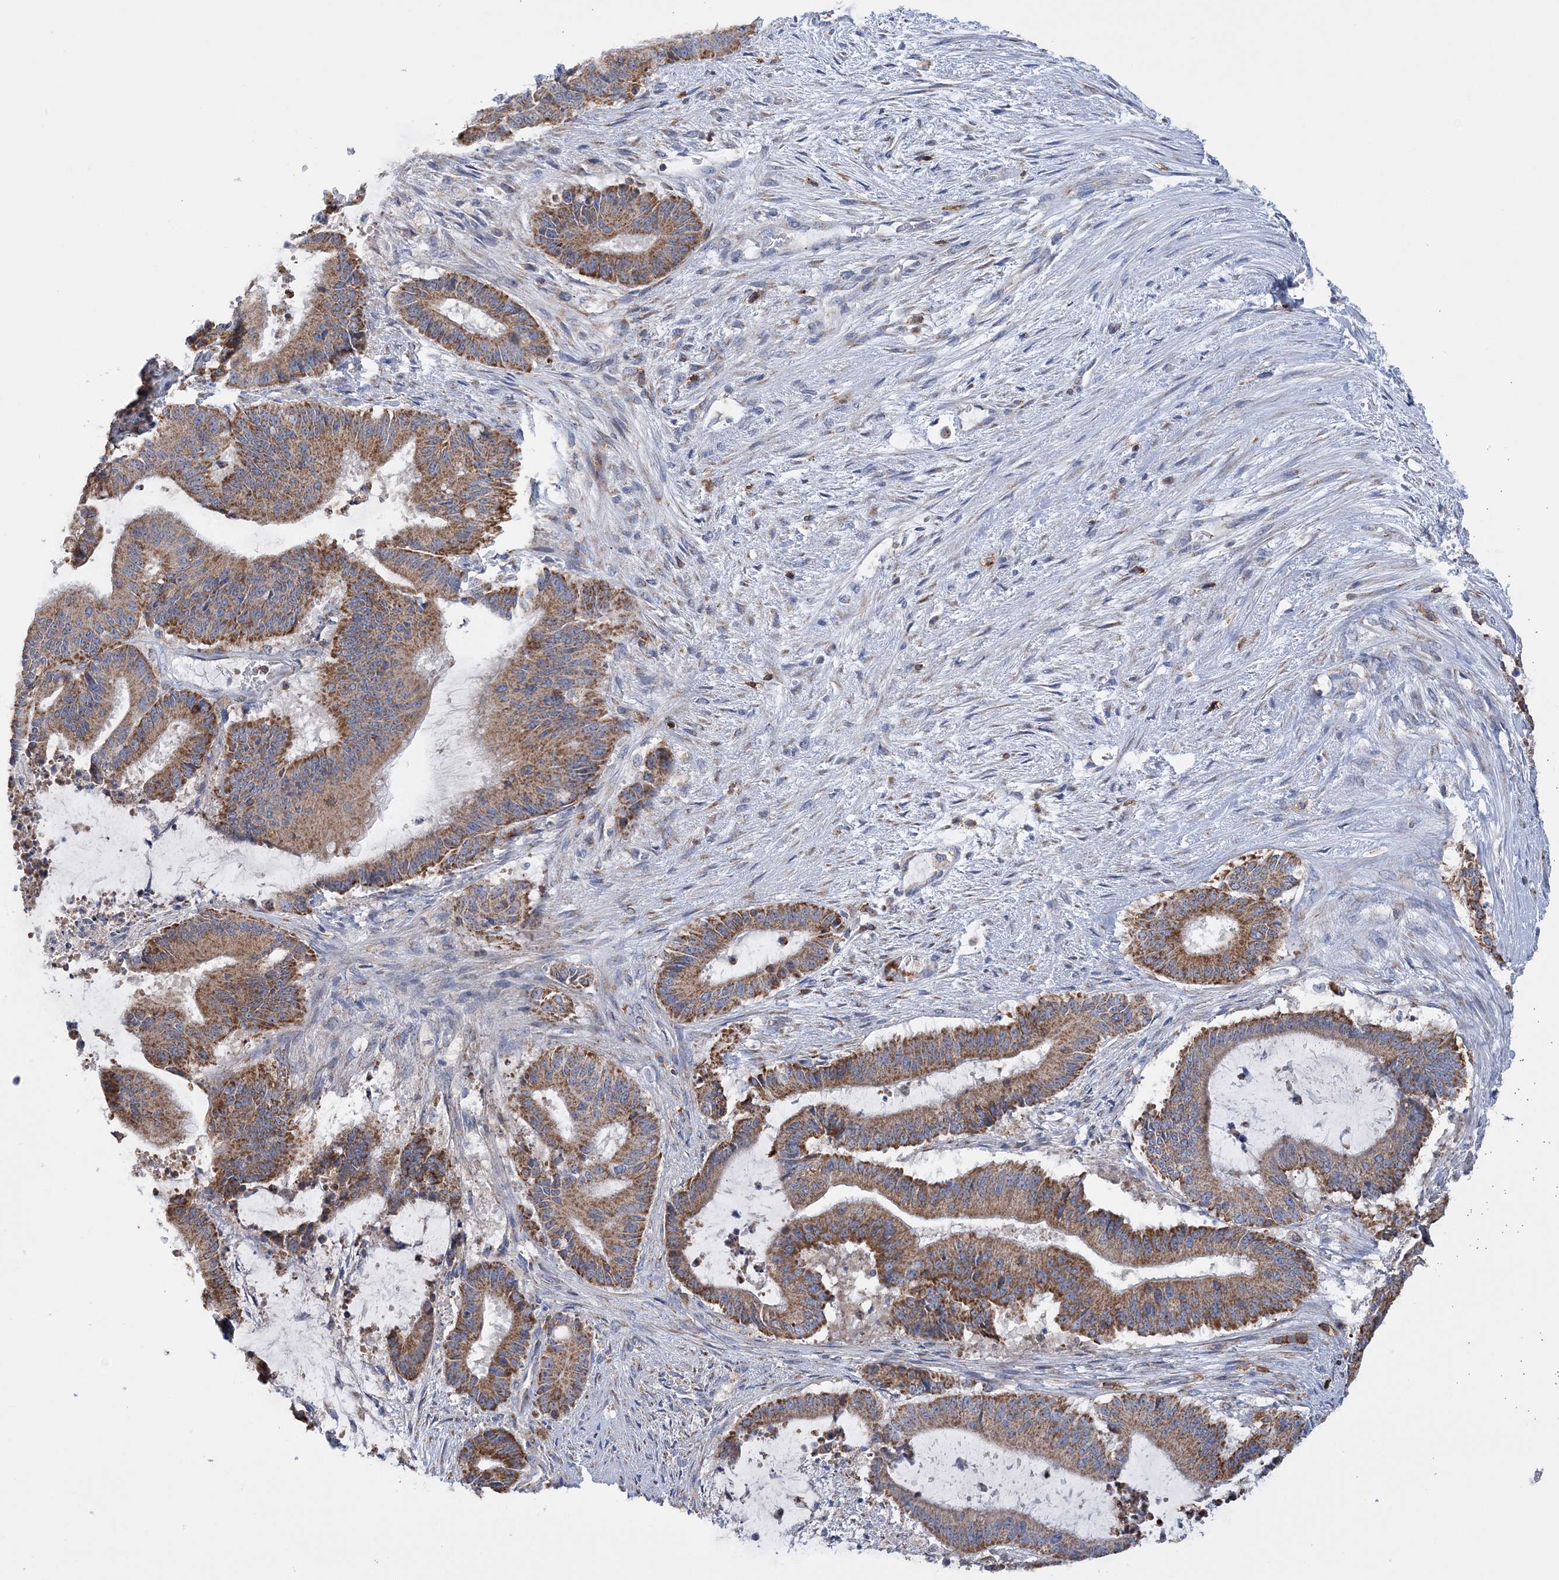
{"staining": {"intensity": "moderate", "quantity": ">75%", "location": "cytoplasmic/membranous"}, "tissue": "liver cancer", "cell_type": "Tumor cells", "image_type": "cancer", "snomed": [{"axis": "morphology", "description": "Normal tissue, NOS"}, {"axis": "morphology", "description": "Cholangiocarcinoma"}, {"axis": "topography", "description": "Liver"}, {"axis": "topography", "description": "Peripheral nerve tissue"}], "caption": "A high-resolution histopathology image shows immunohistochemistry (IHC) staining of liver cancer (cholangiocarcinoma), which displays moderate cytoplasmic/membranous staining in about >75% of tumor cells.", "gene": "TTC32", "patient": {"sex": "female", "age": 73}}